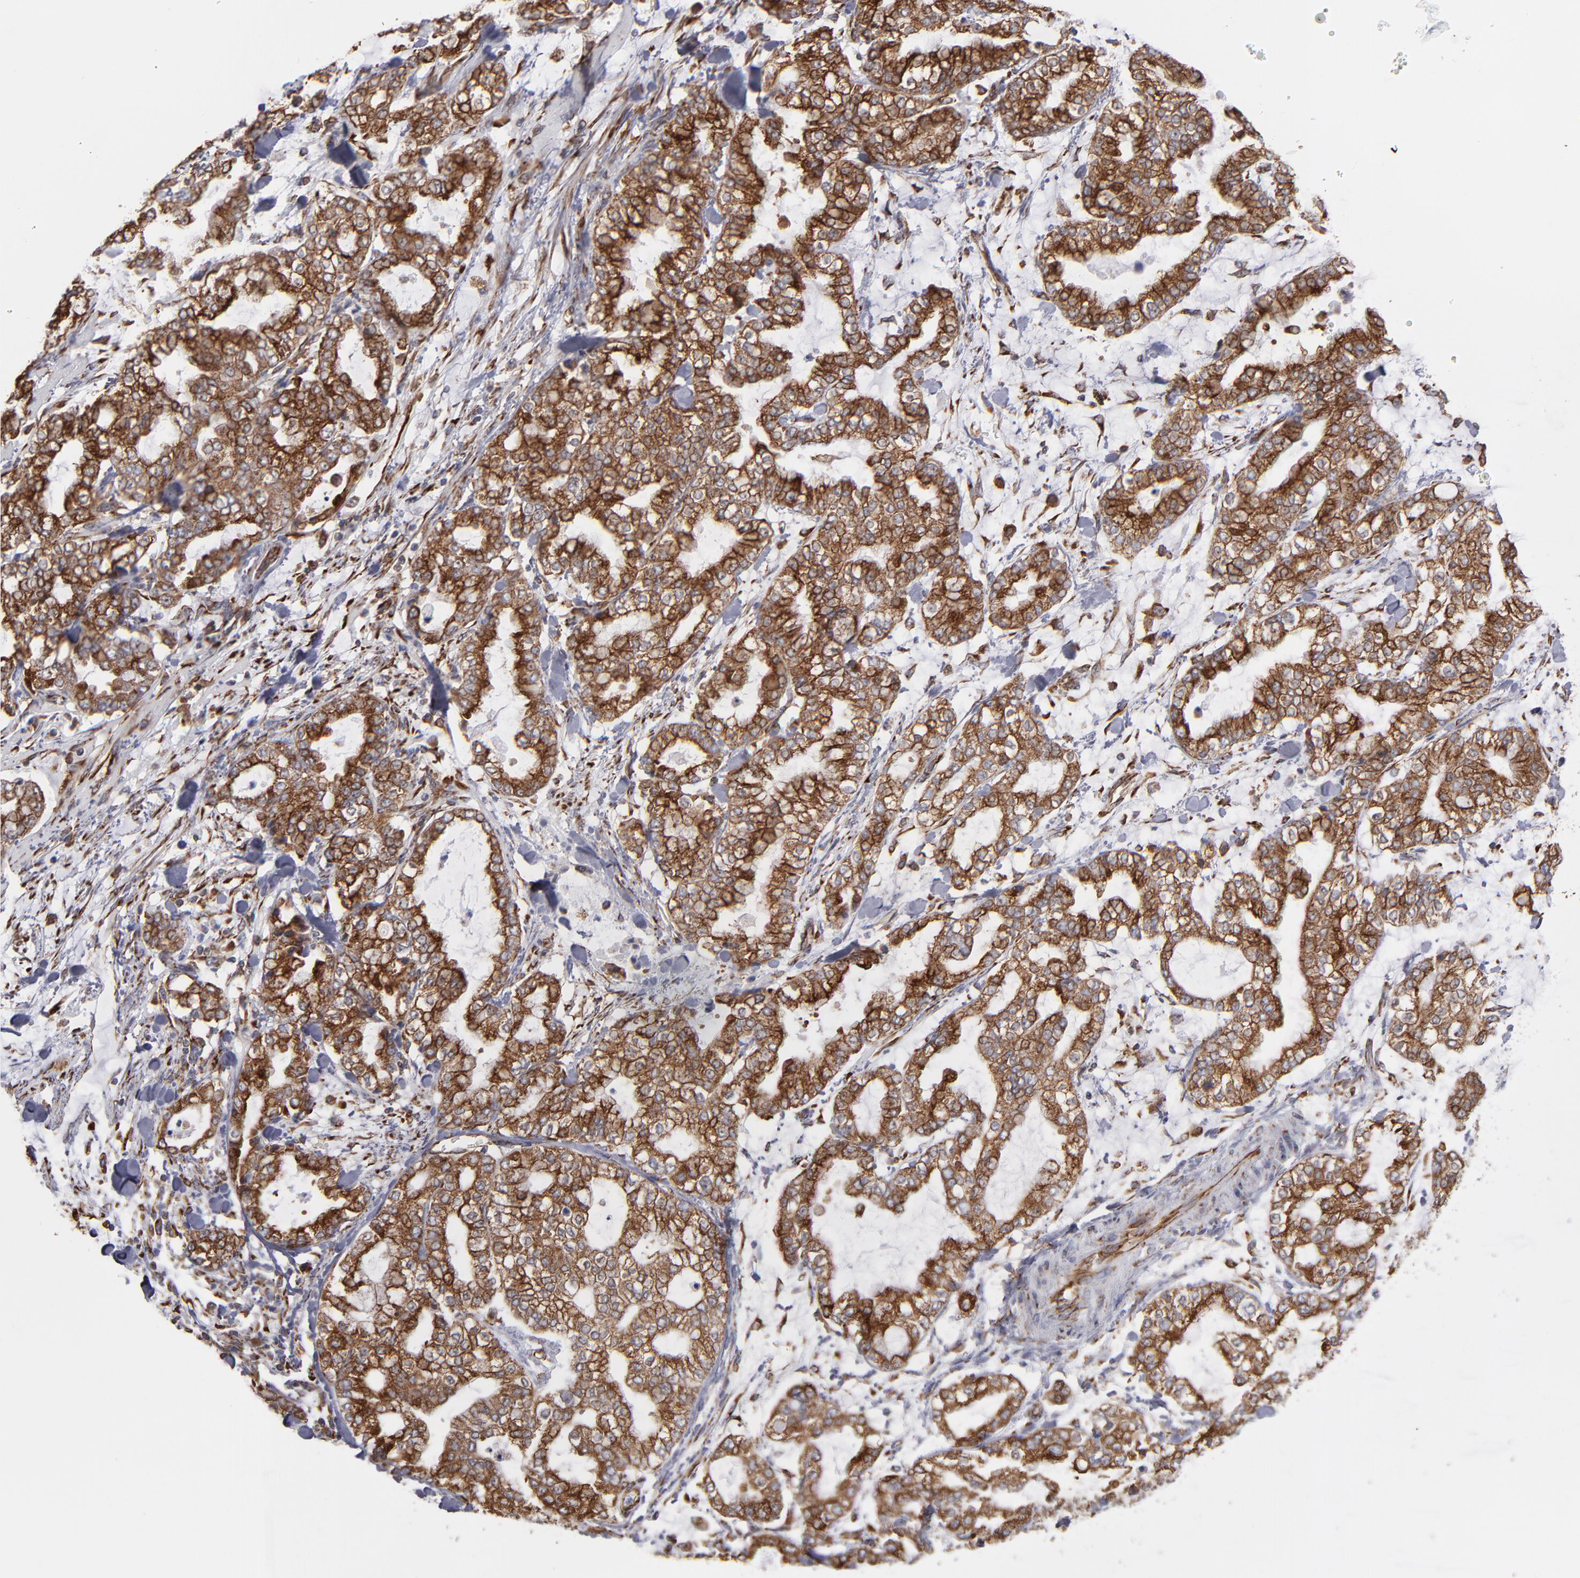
{"staining": {"intensity": "moderate", "quantity": ">75%", "location": "cytoplasmic/membranous"}, "tissue": "stomach cancer", "cell_type": "Tumor cells", "image_type": "cancer", "snomed": [{"axis": "morphology", "description": "Normal tissue, NOS"}, {"axis": "morphology", "description": "Adenocarcinoma, NOS"}, {"axis": "topography", "description": "Stomach, upper"}, {"axis": "topography", "description": "Stomach"}], "caption": "DAB immunohistochemical staining of stomach cancer (adenocarcinoma) demonstrates moderate cytoplasmic/membranous protein staining in approximately >75% of tumor cells.", "gene": "KTN1", "patient": {"sex": "male", "age": 76}}